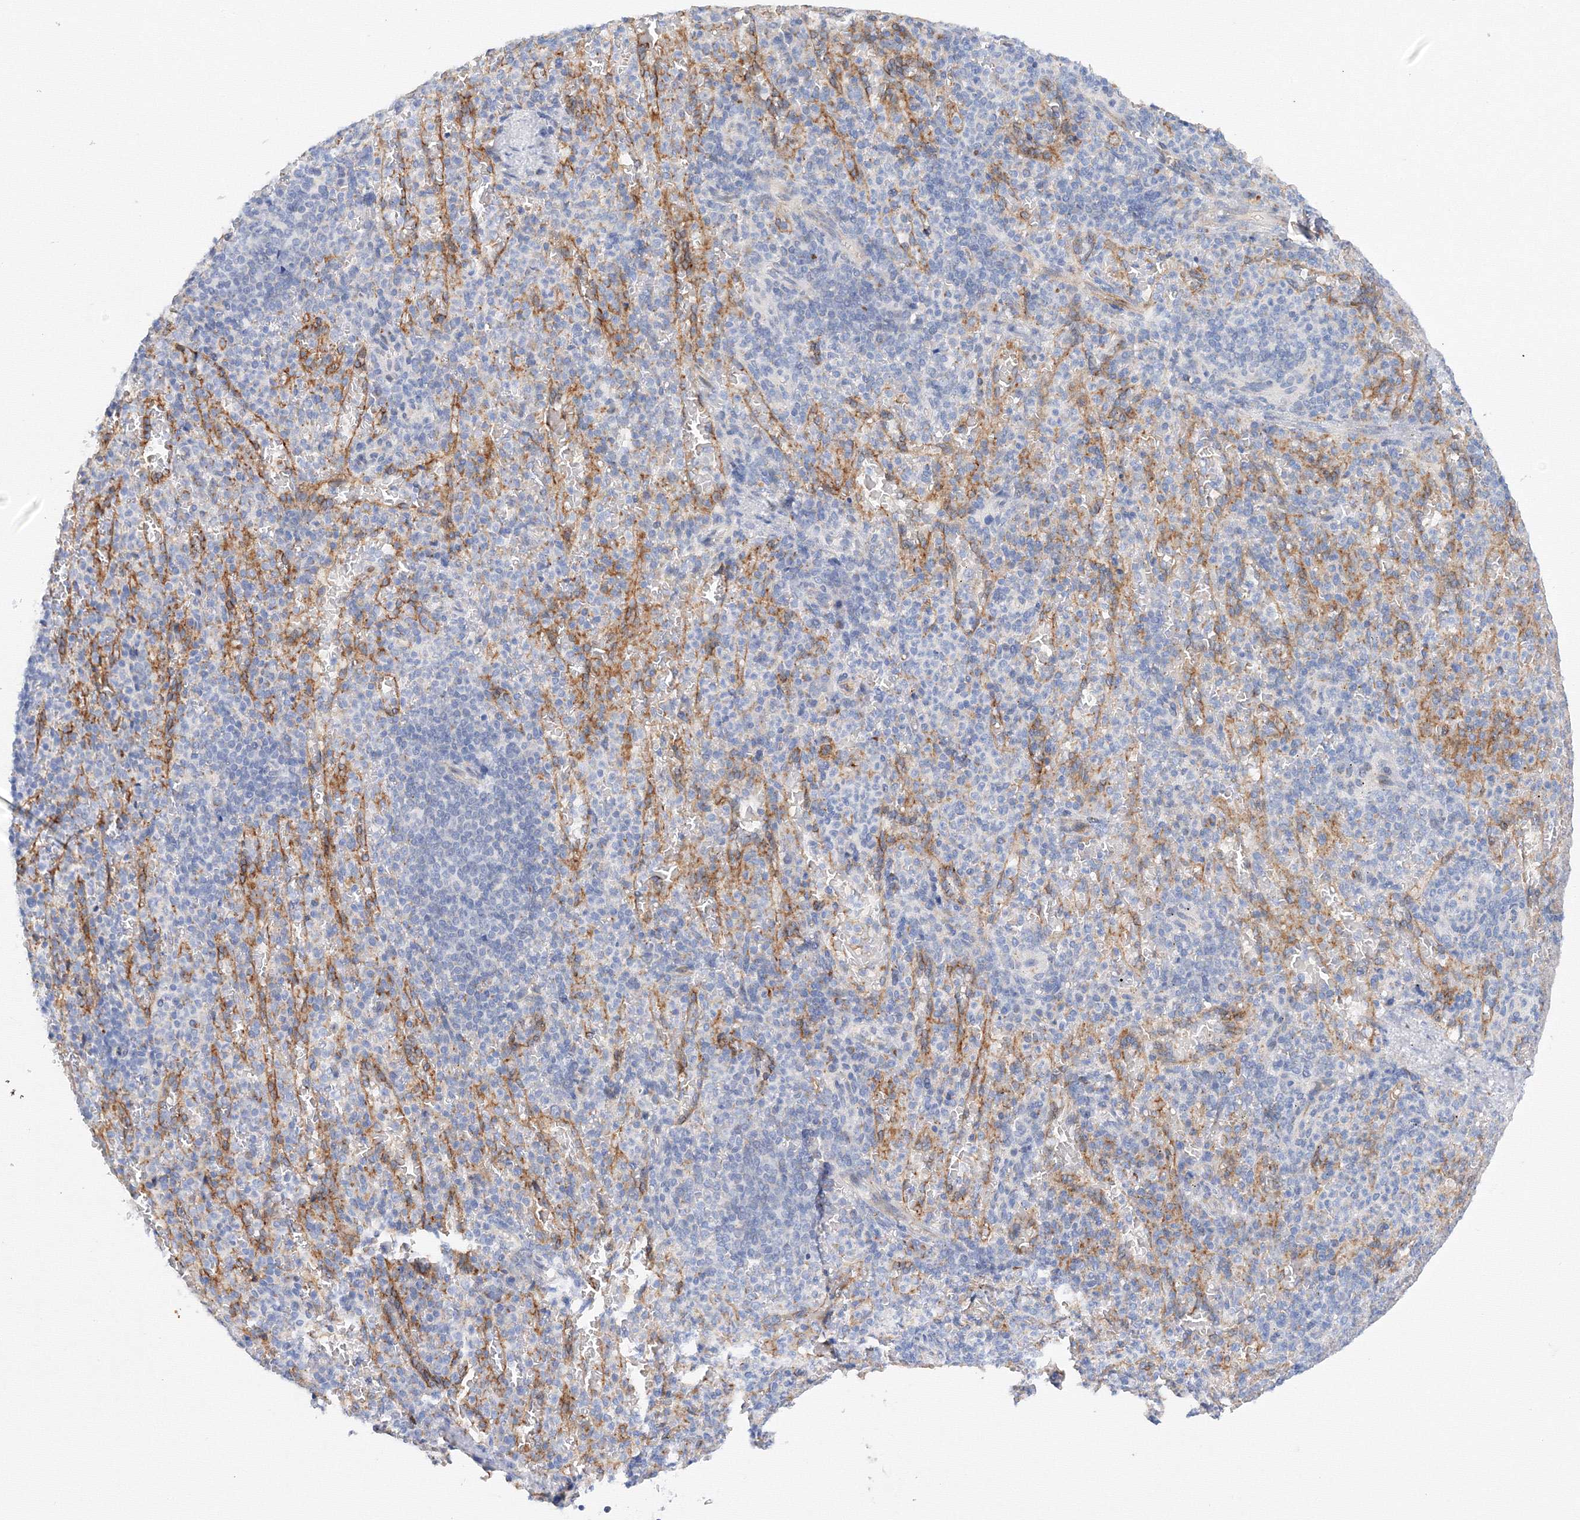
{"staining": {"intensity": "negative", "quantity": "none", "location": "none"}, "tissue": "spleen", "cell_type": "Cells in red pulp", "image_type": "normal", "snomed": [{"axis": "morphology", "description": "Normal tissue, NOS"}, {"axis": "topography", "description": "Spleen"}], "caption": "The immunohistochemistry histopathology image has no significant expression in cells in red pulp of spleen.", "gene": "TAMM41", "patient": {"sex": "female", "age": 74}}